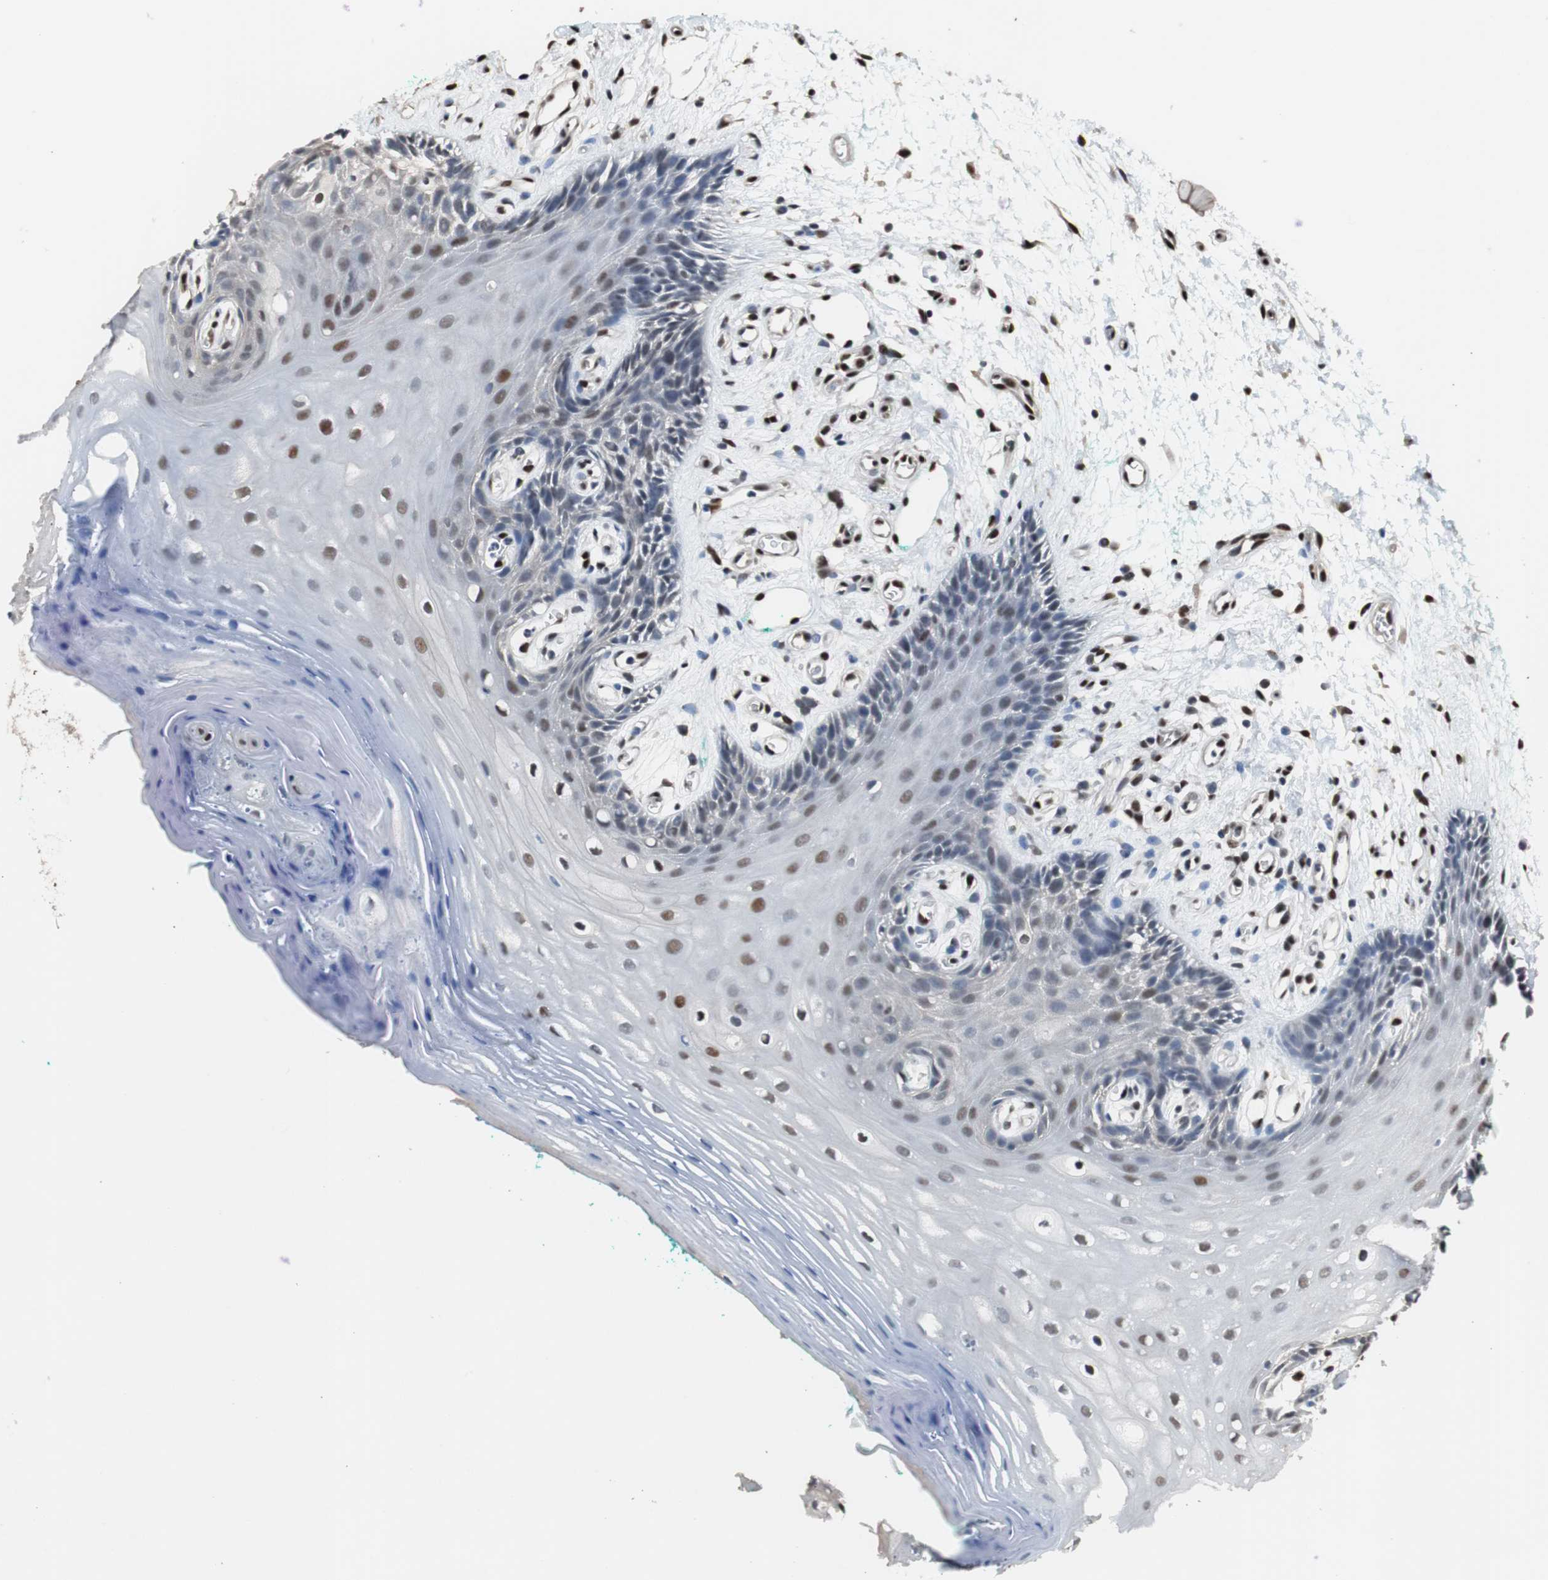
{"staining": {"intensity": "moderate", "quantity": "25%-75%", "location": "nuclear"}, "tissue": "oral mucosa", "cell_type": "Squamous epithelial cells", "image_type": "normal", "snomed": [{"axis": "morphology", "description": "Normal tissue, NOS"}, {"axis": "topography", "description": "Skeletal muscle"}, {"axis": "topography", "description": "Oral tissue"}, {"axis": "topography", "description": "Peripheral nerve tissue"}], "caption": "This is a photomicrograph of immunohistochemistry staining of unremarkable oral mucosa, which shows moderate staining in the nuclear of squamous epithelial cells.", "gene": "PML", "patient": {"sex": "female", "age": 84}}